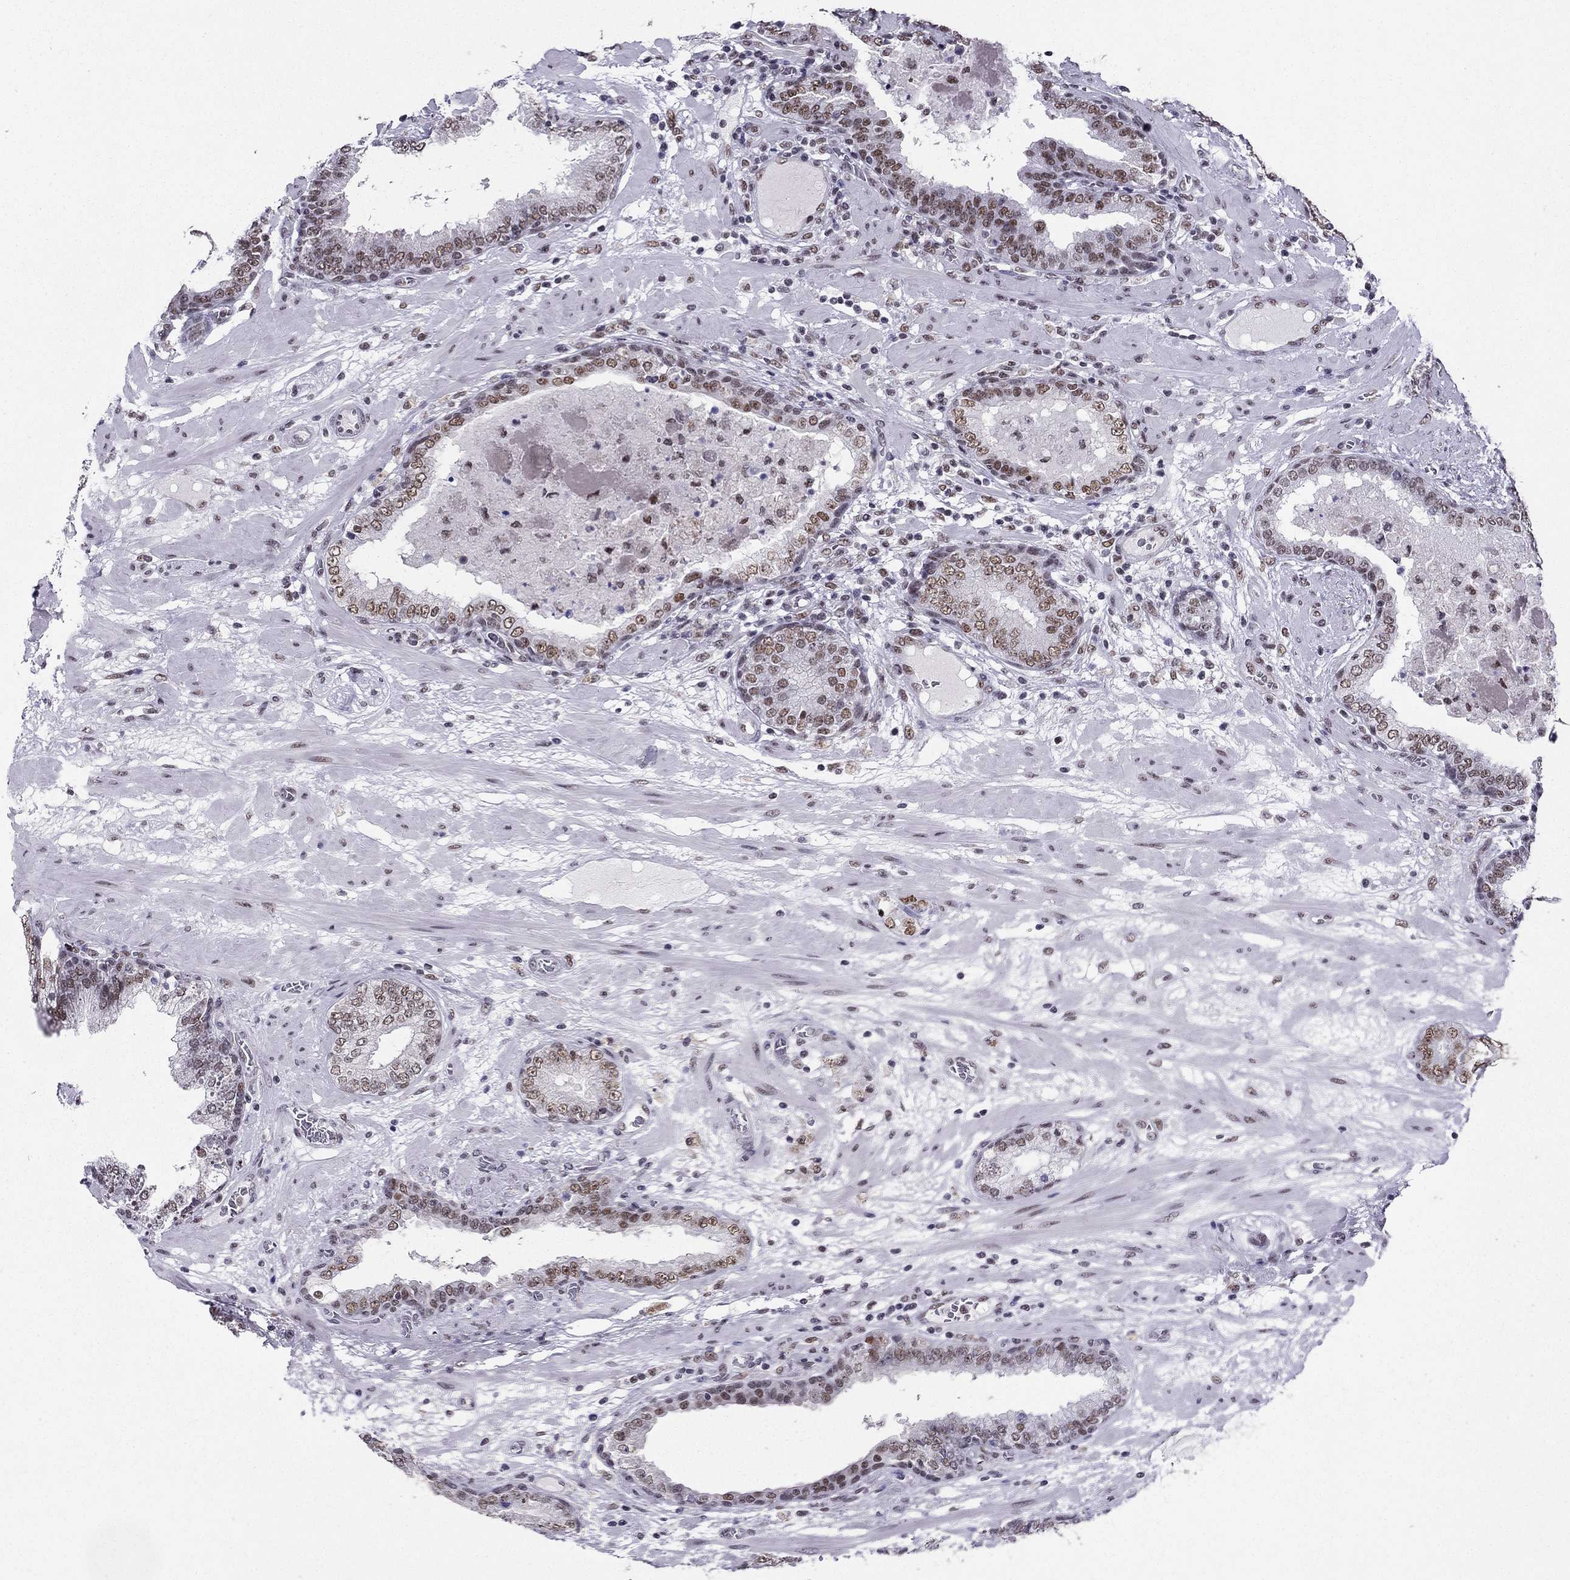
{"staining": {"intensity": "strong", "quantity": "<25%", "location": "nuclear"}, "tissue": "prostate cancer", "cell_type": "Tumor cells", "image_type": "cancer", "snomed": [{"axis": "morphology", "description": "Adenocarcinoma, Low grade"}, {"axis": "topography", "description": "Prostate"}], "caption": "The immunohistochemical stain labels strong nuclear positivity in tumor cells of prostate cancer (low-grade adenocarcinoma) tissue.", "gene": "ZNF420", "patient": {"sex": "male", "age": 60}}